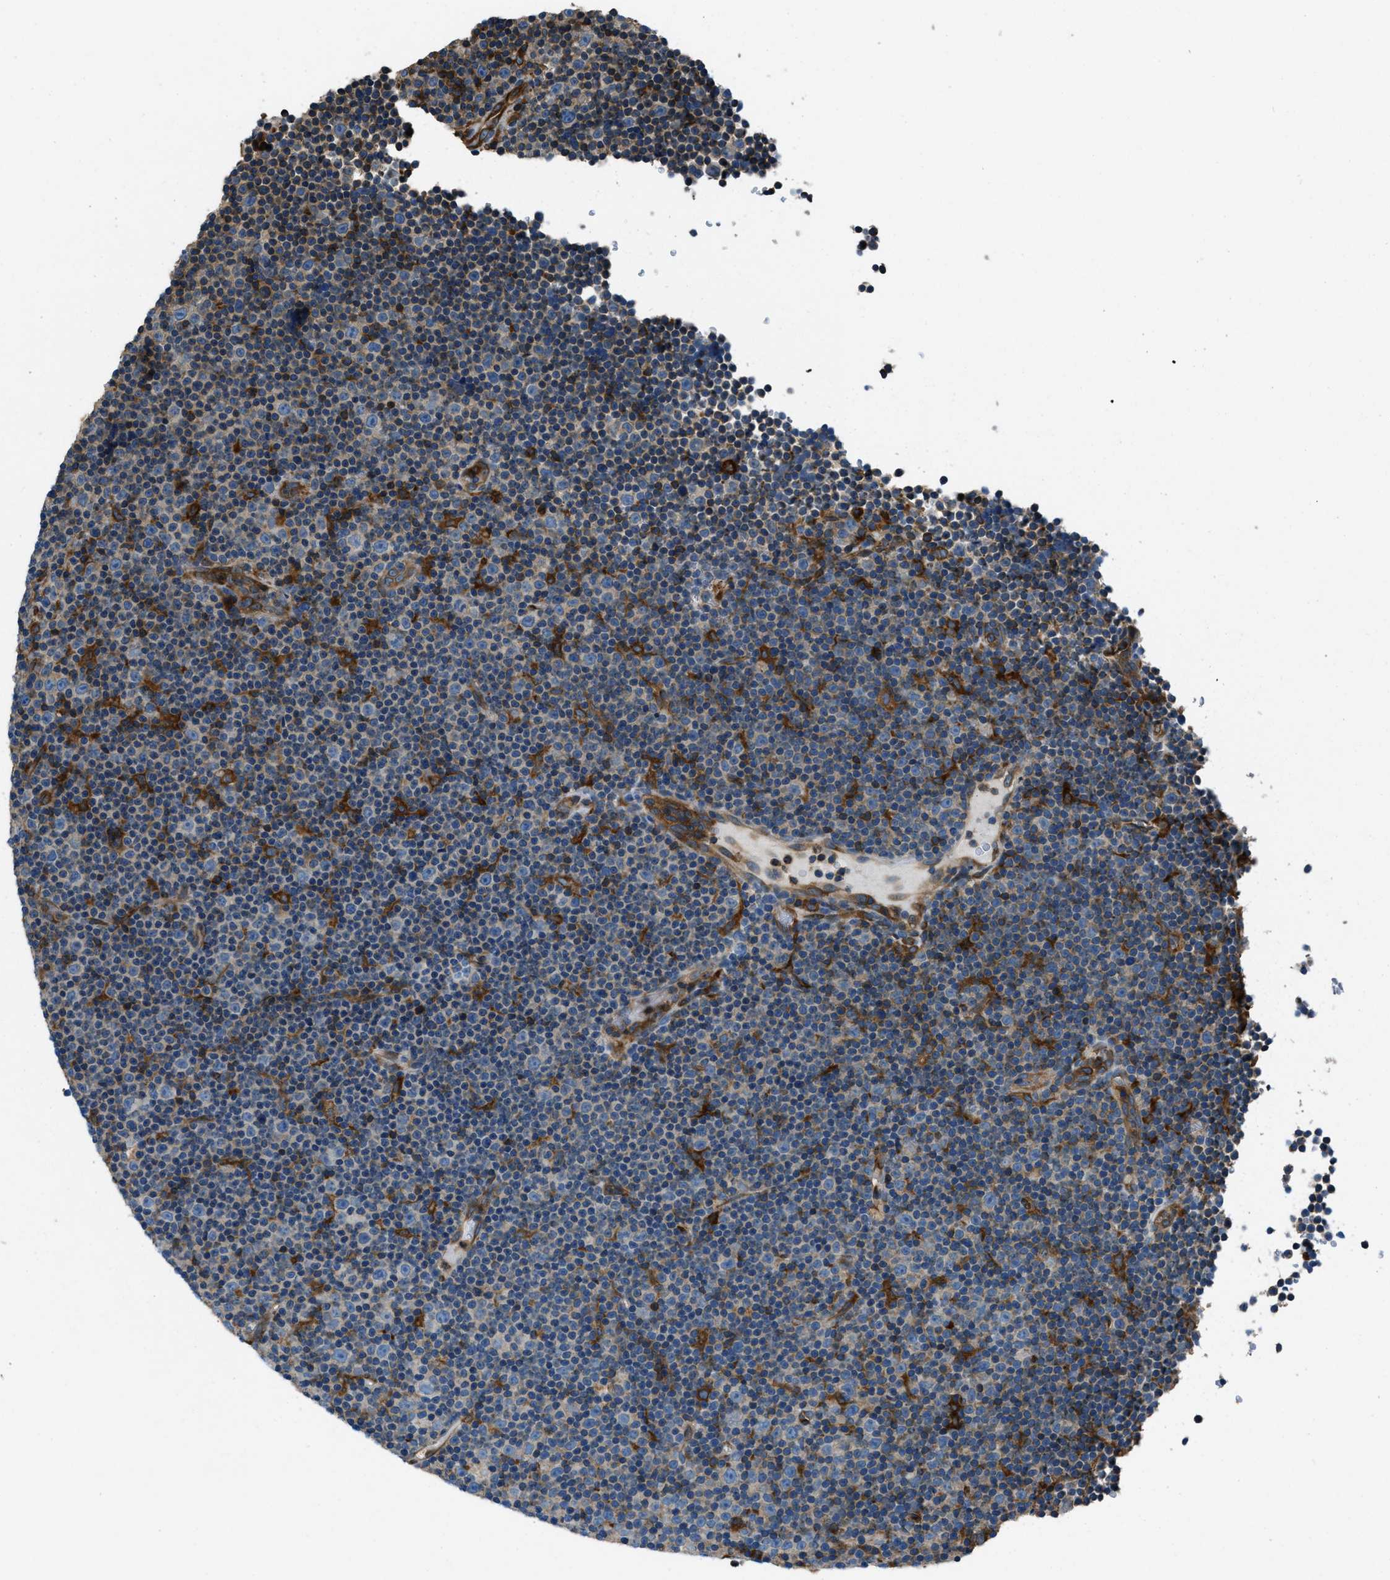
{"staining": {"intensity": "strong", "quantity": "<25%", "location": "cytoplasmic/membranous"}, "tissue": "lymphoma", "cell_type": "Tumor cells", "image_type": "cancer", "snomed": [{"axis": "morphology", "description": "Malignant lymphoma, non-Hodgkin's type, Low grade"}, {"axis": "topography", "description": "Lymph node"}], "caption": "Protein analysis of lymphoma tissue reveals strong cytoplasmic/membranous positivity in about <25% of tumor cells.", "gene": "GIMAP8", "patient": {"sex": "female", "age": 67}}